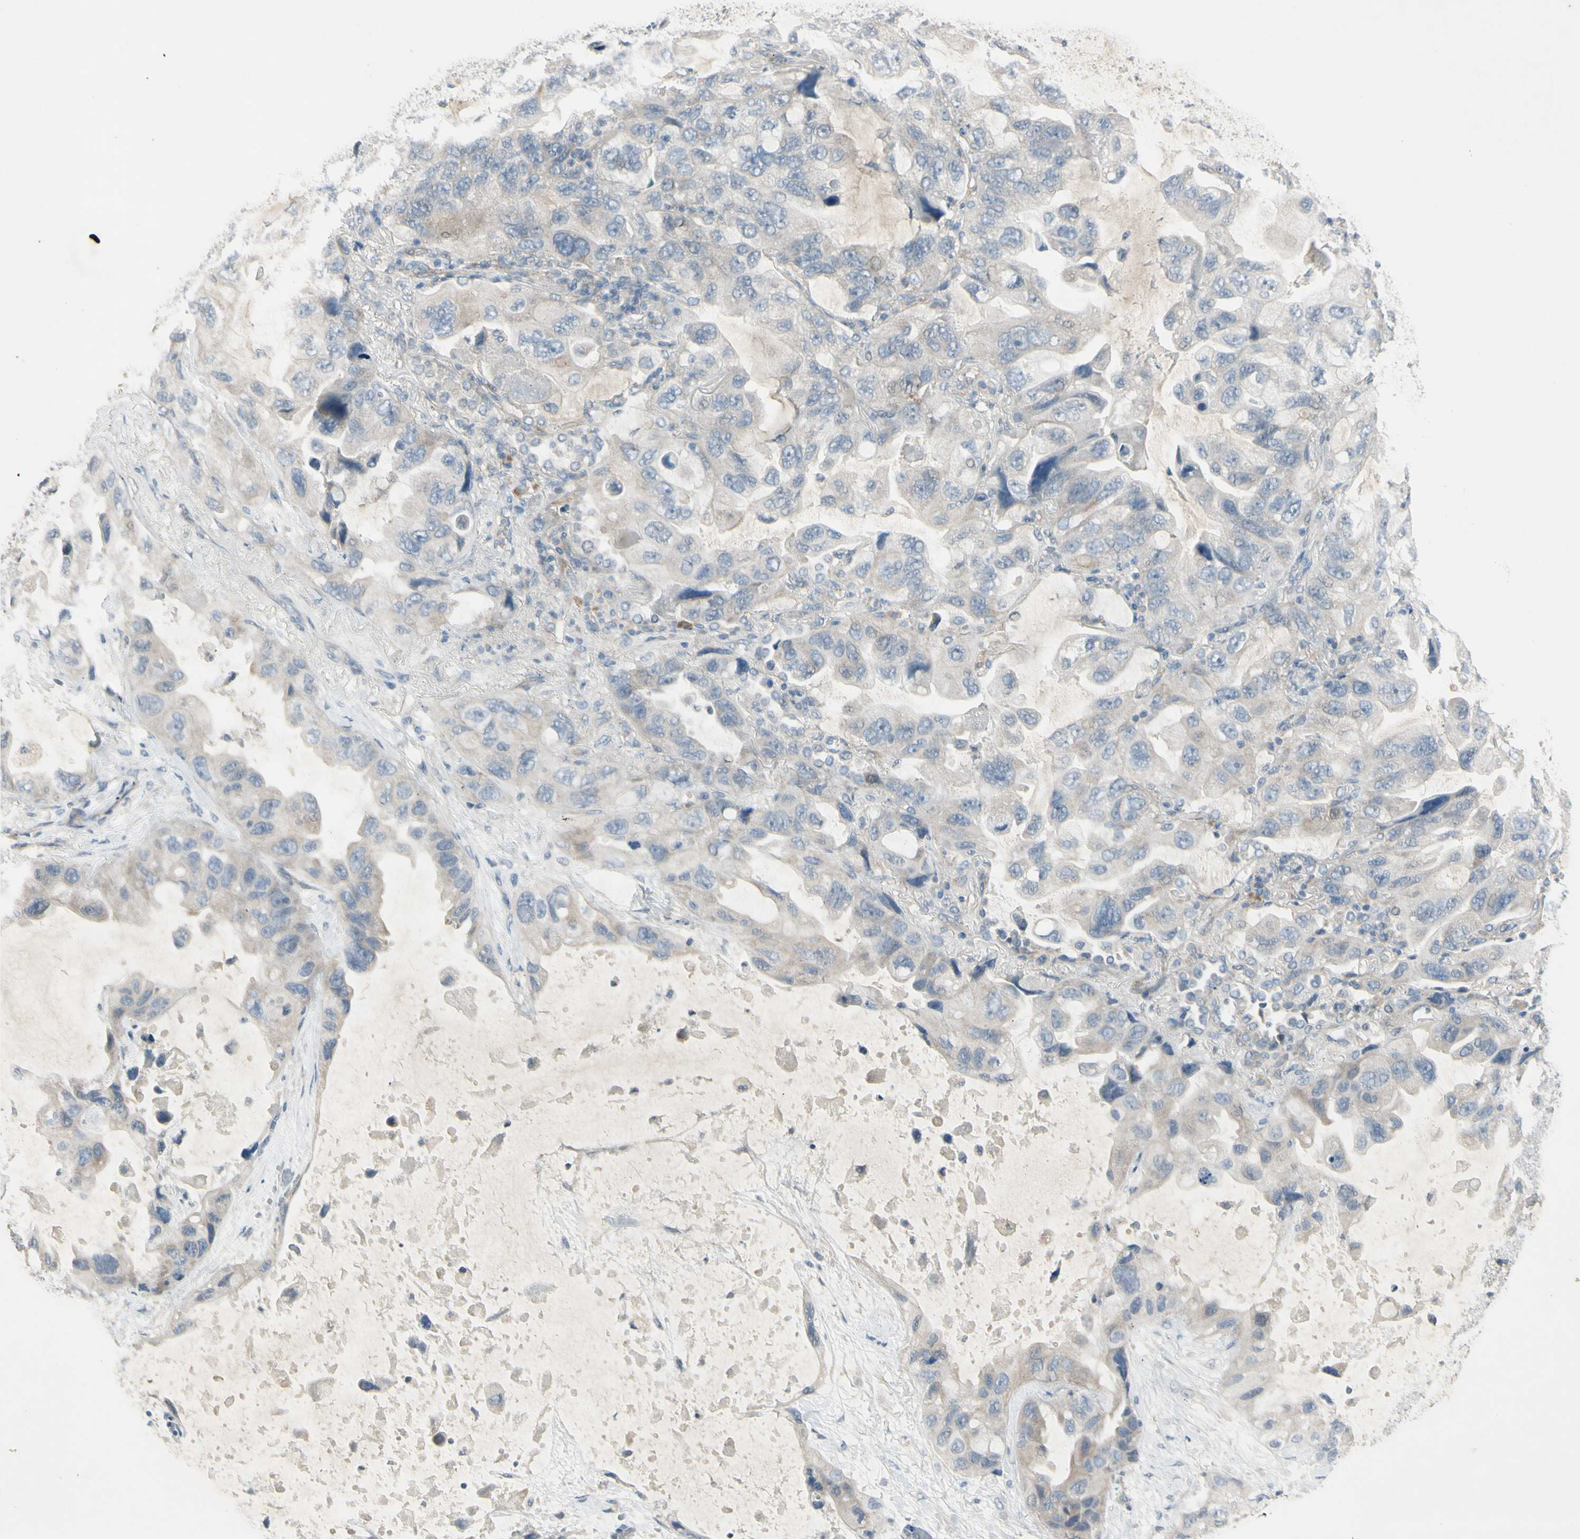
{"staining": {"intensity": "negative", "quantity": "none", "location": "none"}, "tissue": "lung cancer", "cell_type": "Tumor cells", "image_type": "cancer", "snomed": [{"axis": "morphology", "description": "Squamous cell carcinoma, NOS"}, {"axis": "topography", "description": "Lung"}], "caption": "An immunohistochemistry (IHC) image of lung cancer (squamous cell carcinoma) is shown. There is no staining in tumor cells of lung cancer (squamous cell carcinoma).", "gene": "AATK", "patient": {"sex": "female", "age": 73}}